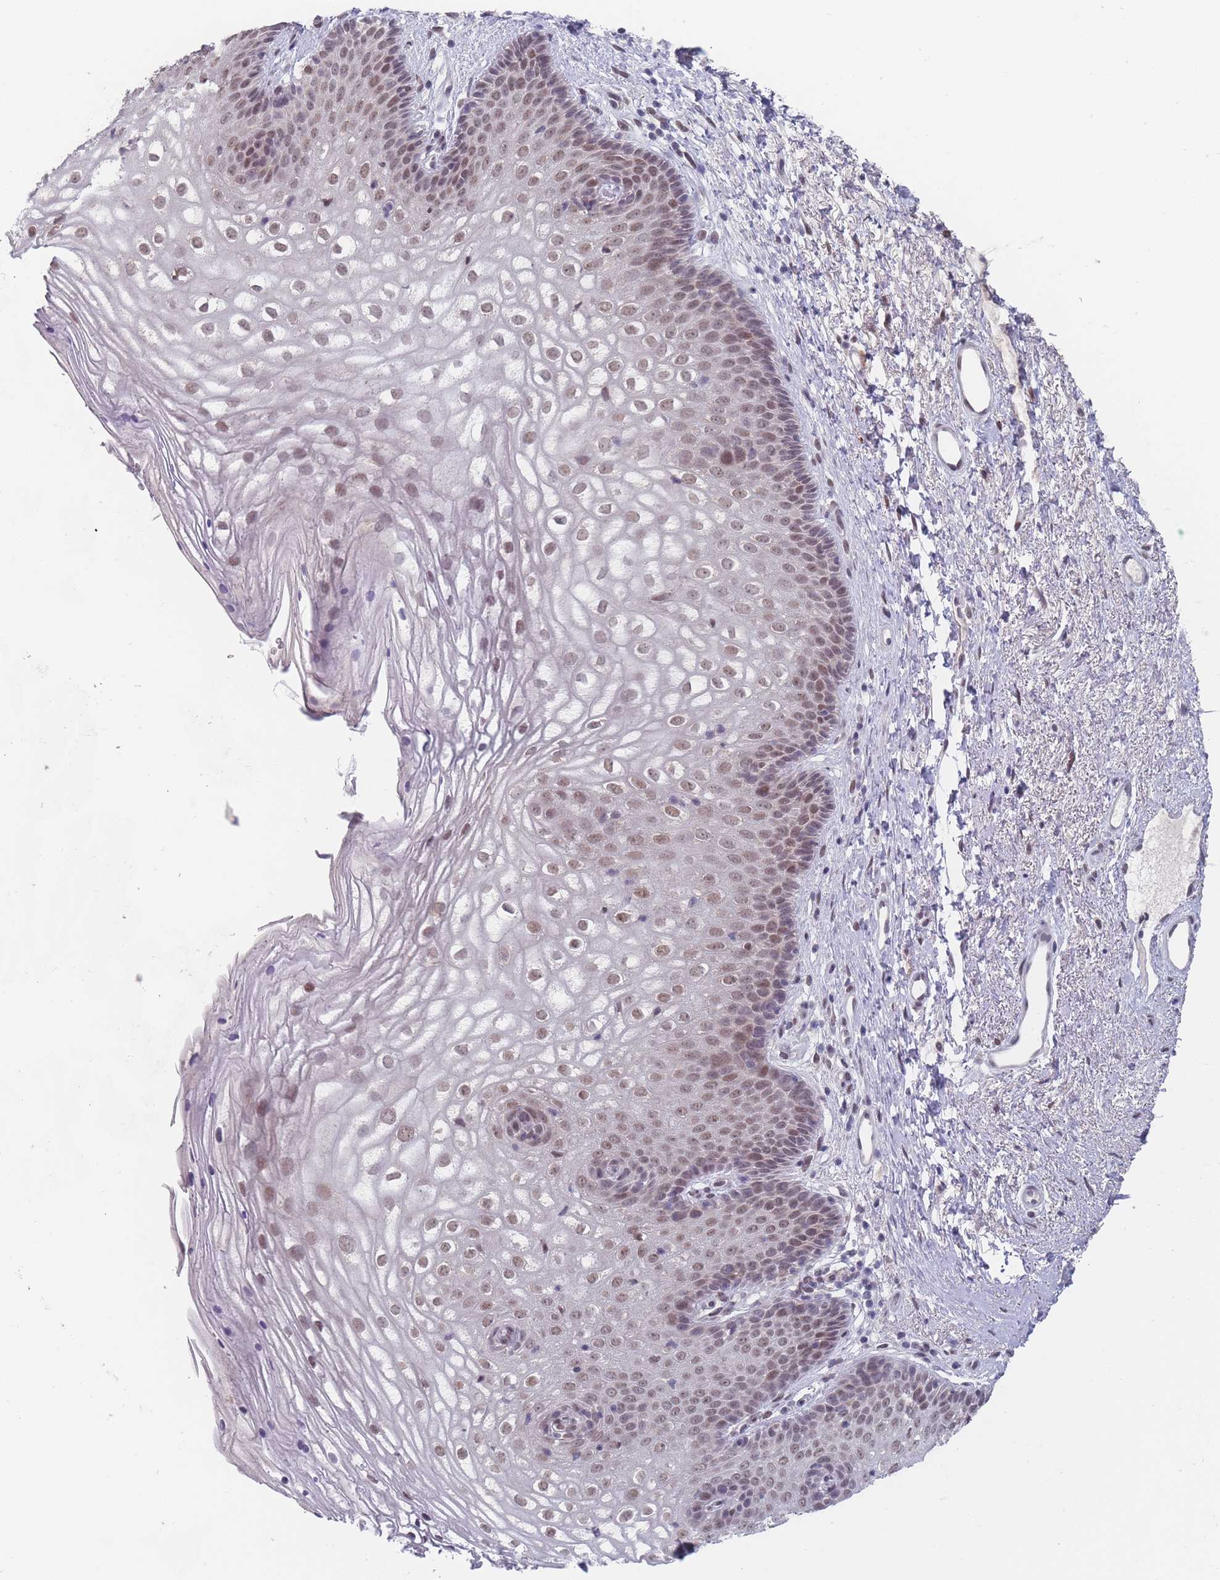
{"staining": {"intensity": "moderate", "quantity": "<25%", "location": "nuclear"}, "tissue": "vagina", "cell_type": "Squamous epithelial cells", "image_type": "normal", "snomed": [{"axis": "morphology", "description": "Normal tissue, NOS"}, {"axis": "topography", "description": "Vagina"}], "caption": "Brown immunohistochemical staining in unremarkable vagina demonstrates moderate nuclear expression in about <25% of squamous epithelial cells. (DAB = brown stain, brightfield microscopy at high magnification).", "gene": "PEX7", "patient": {"sex": "female", "age": 47}}